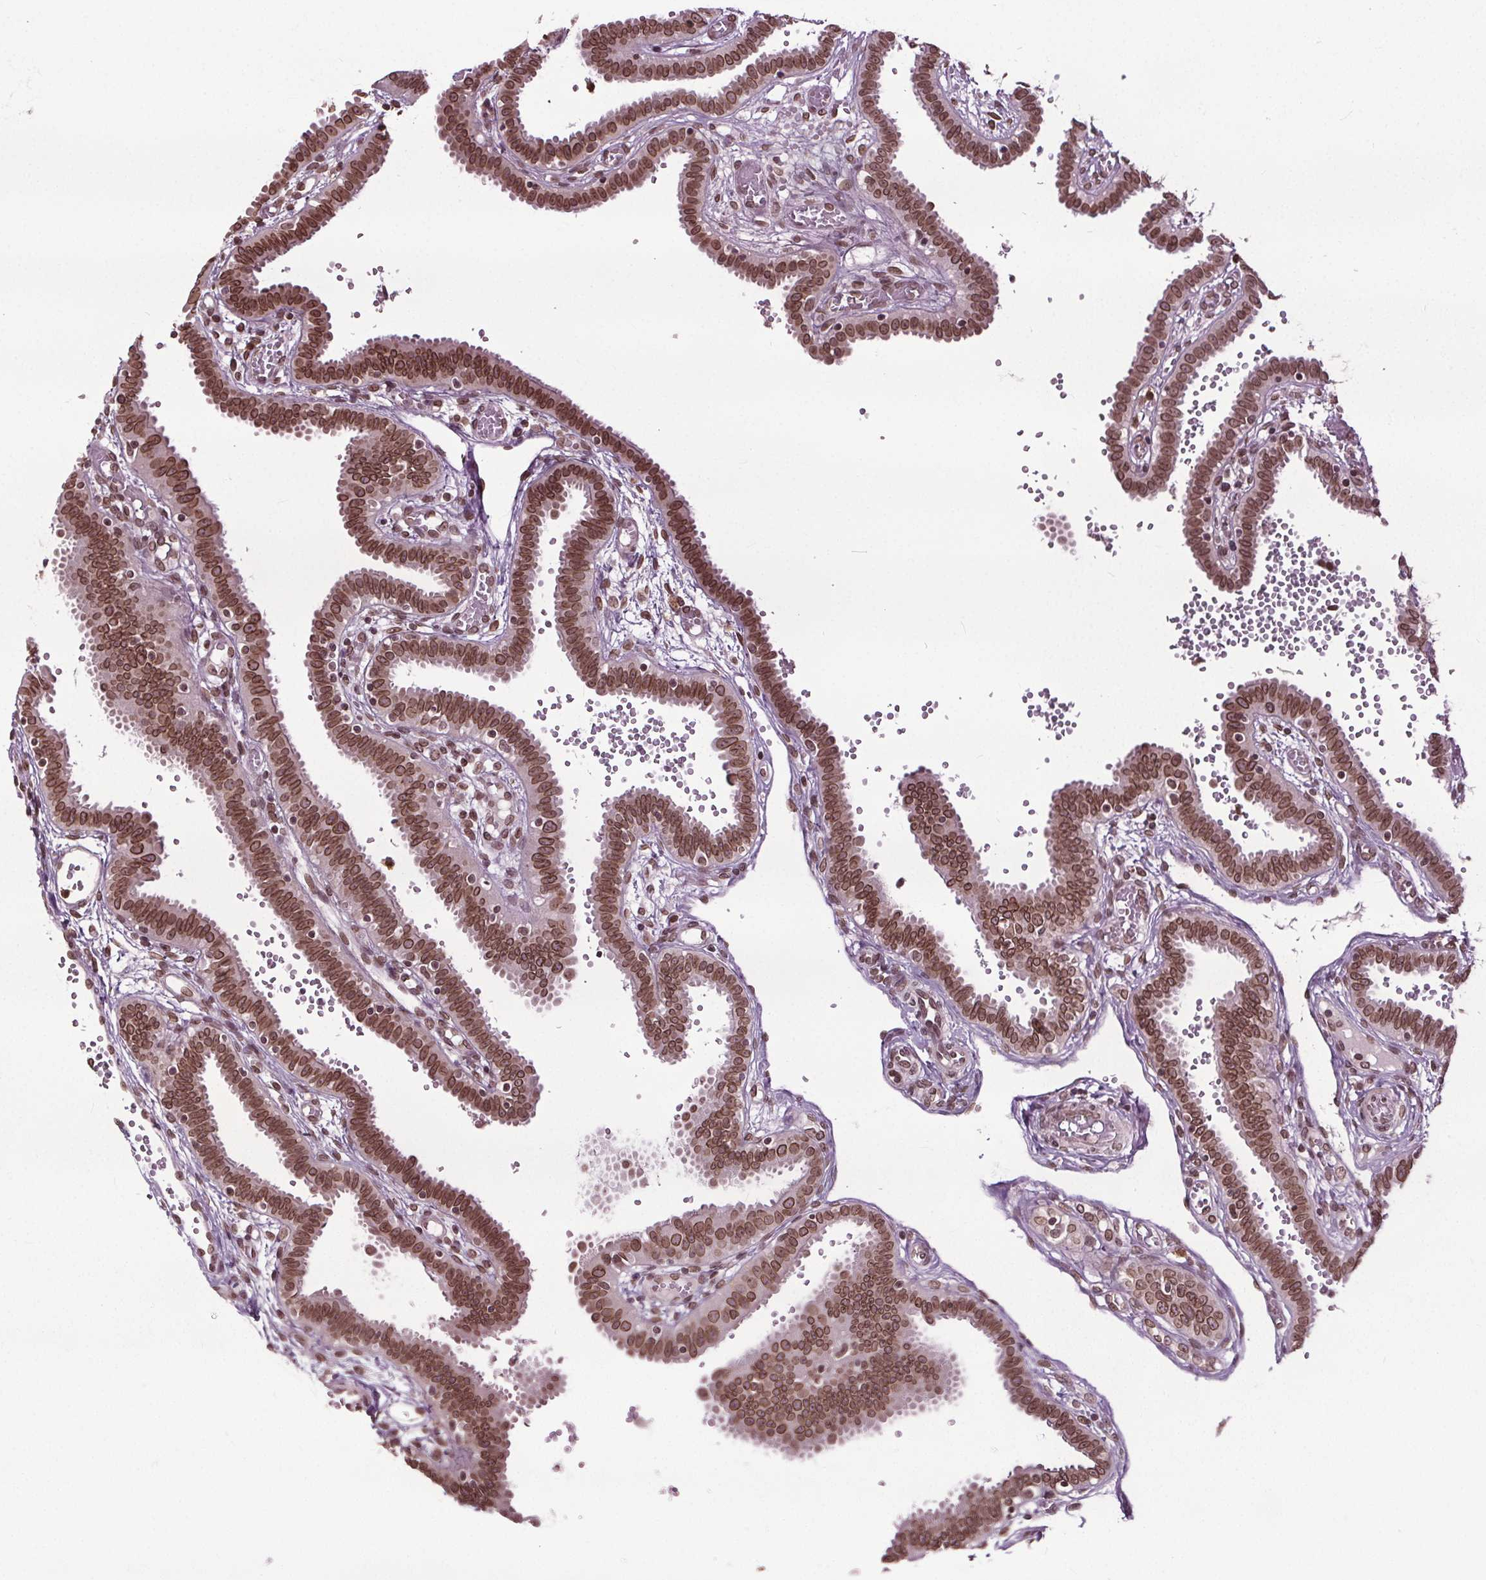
{"staining": {"intensity": "moderate", "quantity": ">75%", "location": "cytoplasmic/membranous,nuclear"}, "tissue": "fallopian tube", "cell_type": "Glandular cells", "image_type": "normal", "snomed": [{"axis": "morphology", "description": "Normal tissue, NOS"}, {"axis": "topography", "description": "Fallopian tube"}], "caption": "The micrograph demonstrates a brown stain indicating the presence of a protein in the cytoplasmic/membranous,nuclear of glandular cells in fallopian tube. (DAB (3,3'-diaminobenzidine) = brown stain, brightfield microscopy at high magnification).", "gene": "TTC39C", "patient": {"sex": "female", "age": 37}}